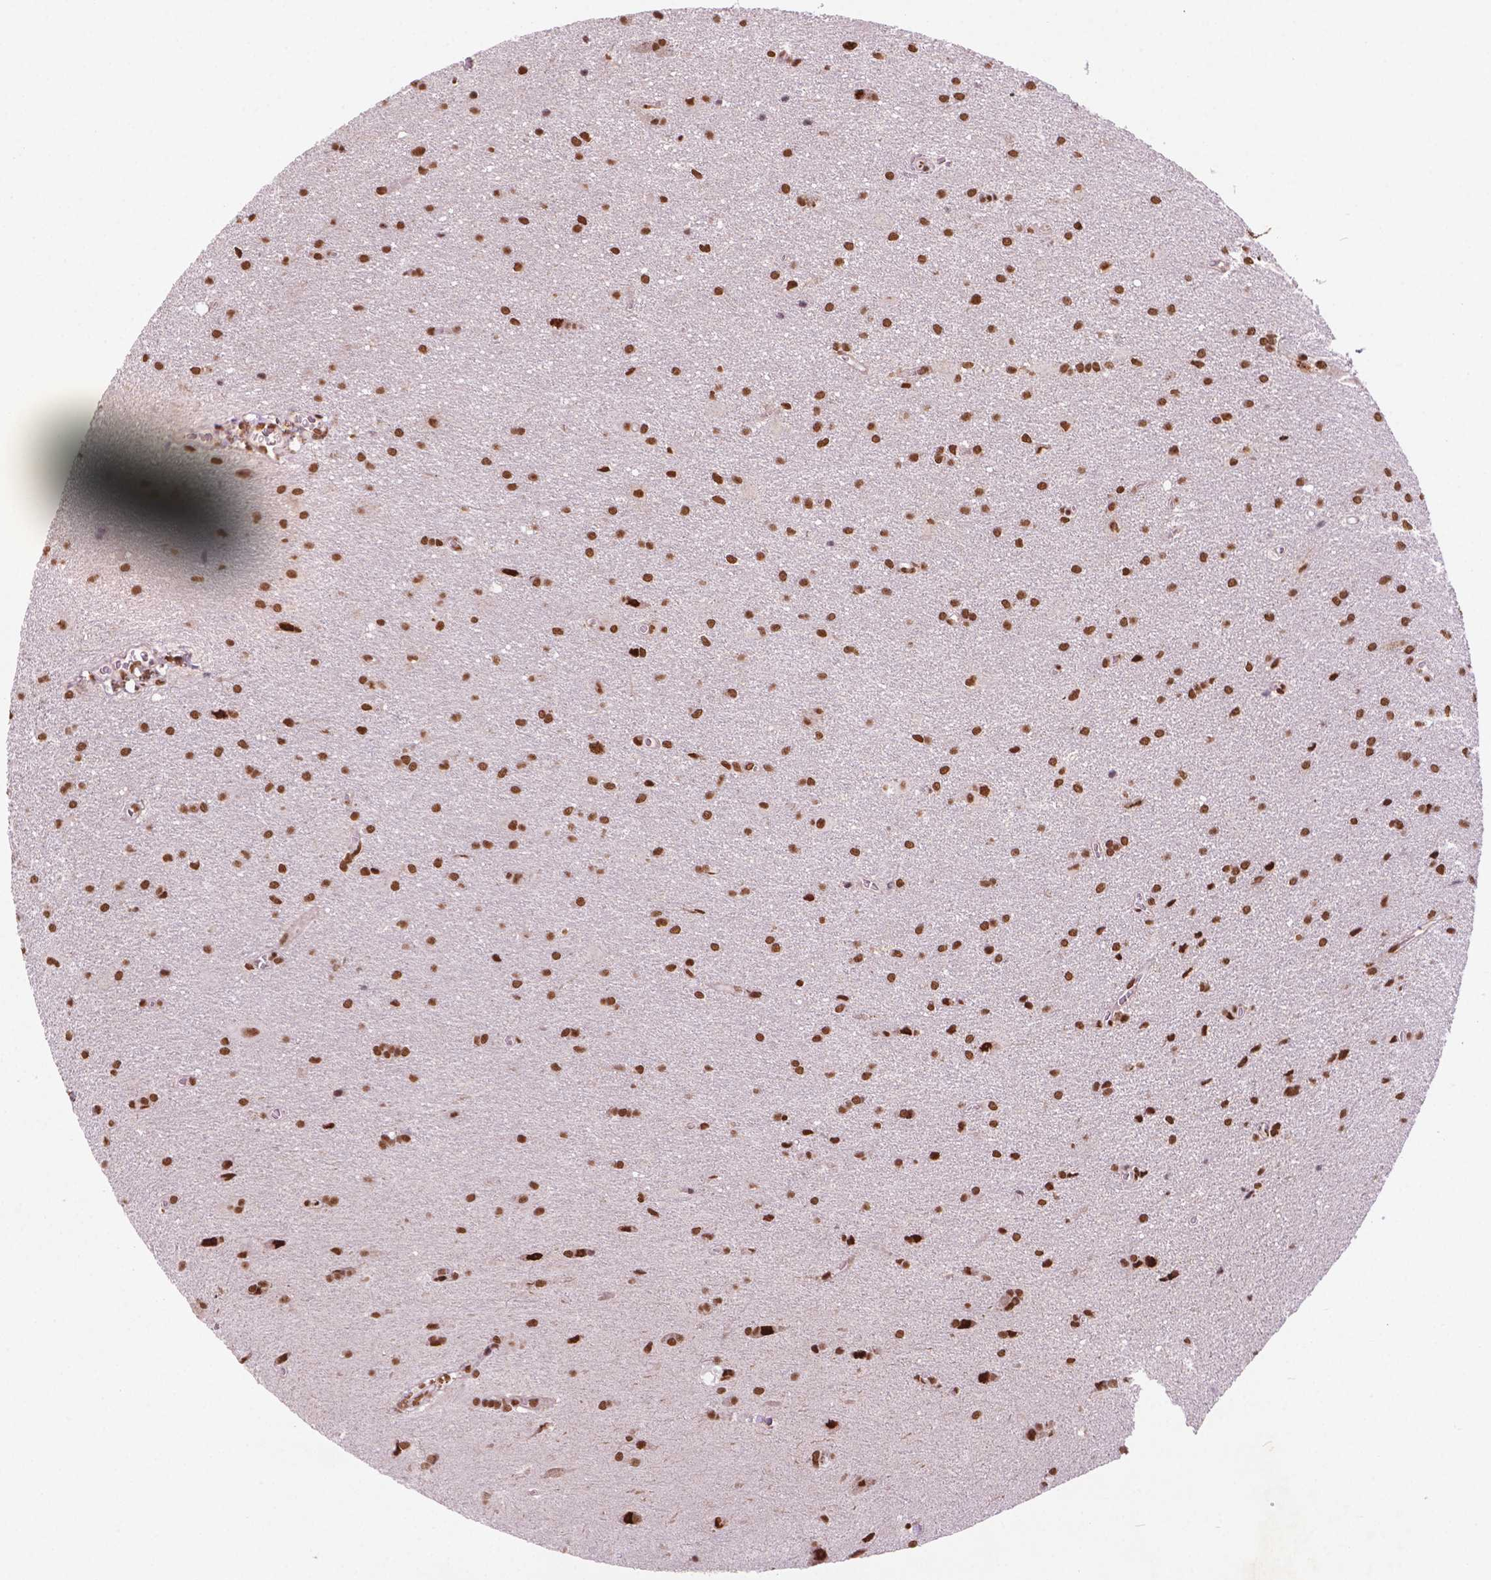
{"staining": {"intensity": "strong", "quantity": ">75%", "location": "nuclear"}, "tissue": "glioma", "cell_type": "Tumor cells", "image_type": "cancer", "snomed": [{"axis": "morphology", "description": "Glioma, malignant, Low grade"}, {"axis": "topography", "description": "Brain"}], "caption": "Glioma tissue demonstrates strong nuclear expression in about >75% of tumor cells", "gene": "SIRT6", "patient": {"sex": "male", "age": 58}}